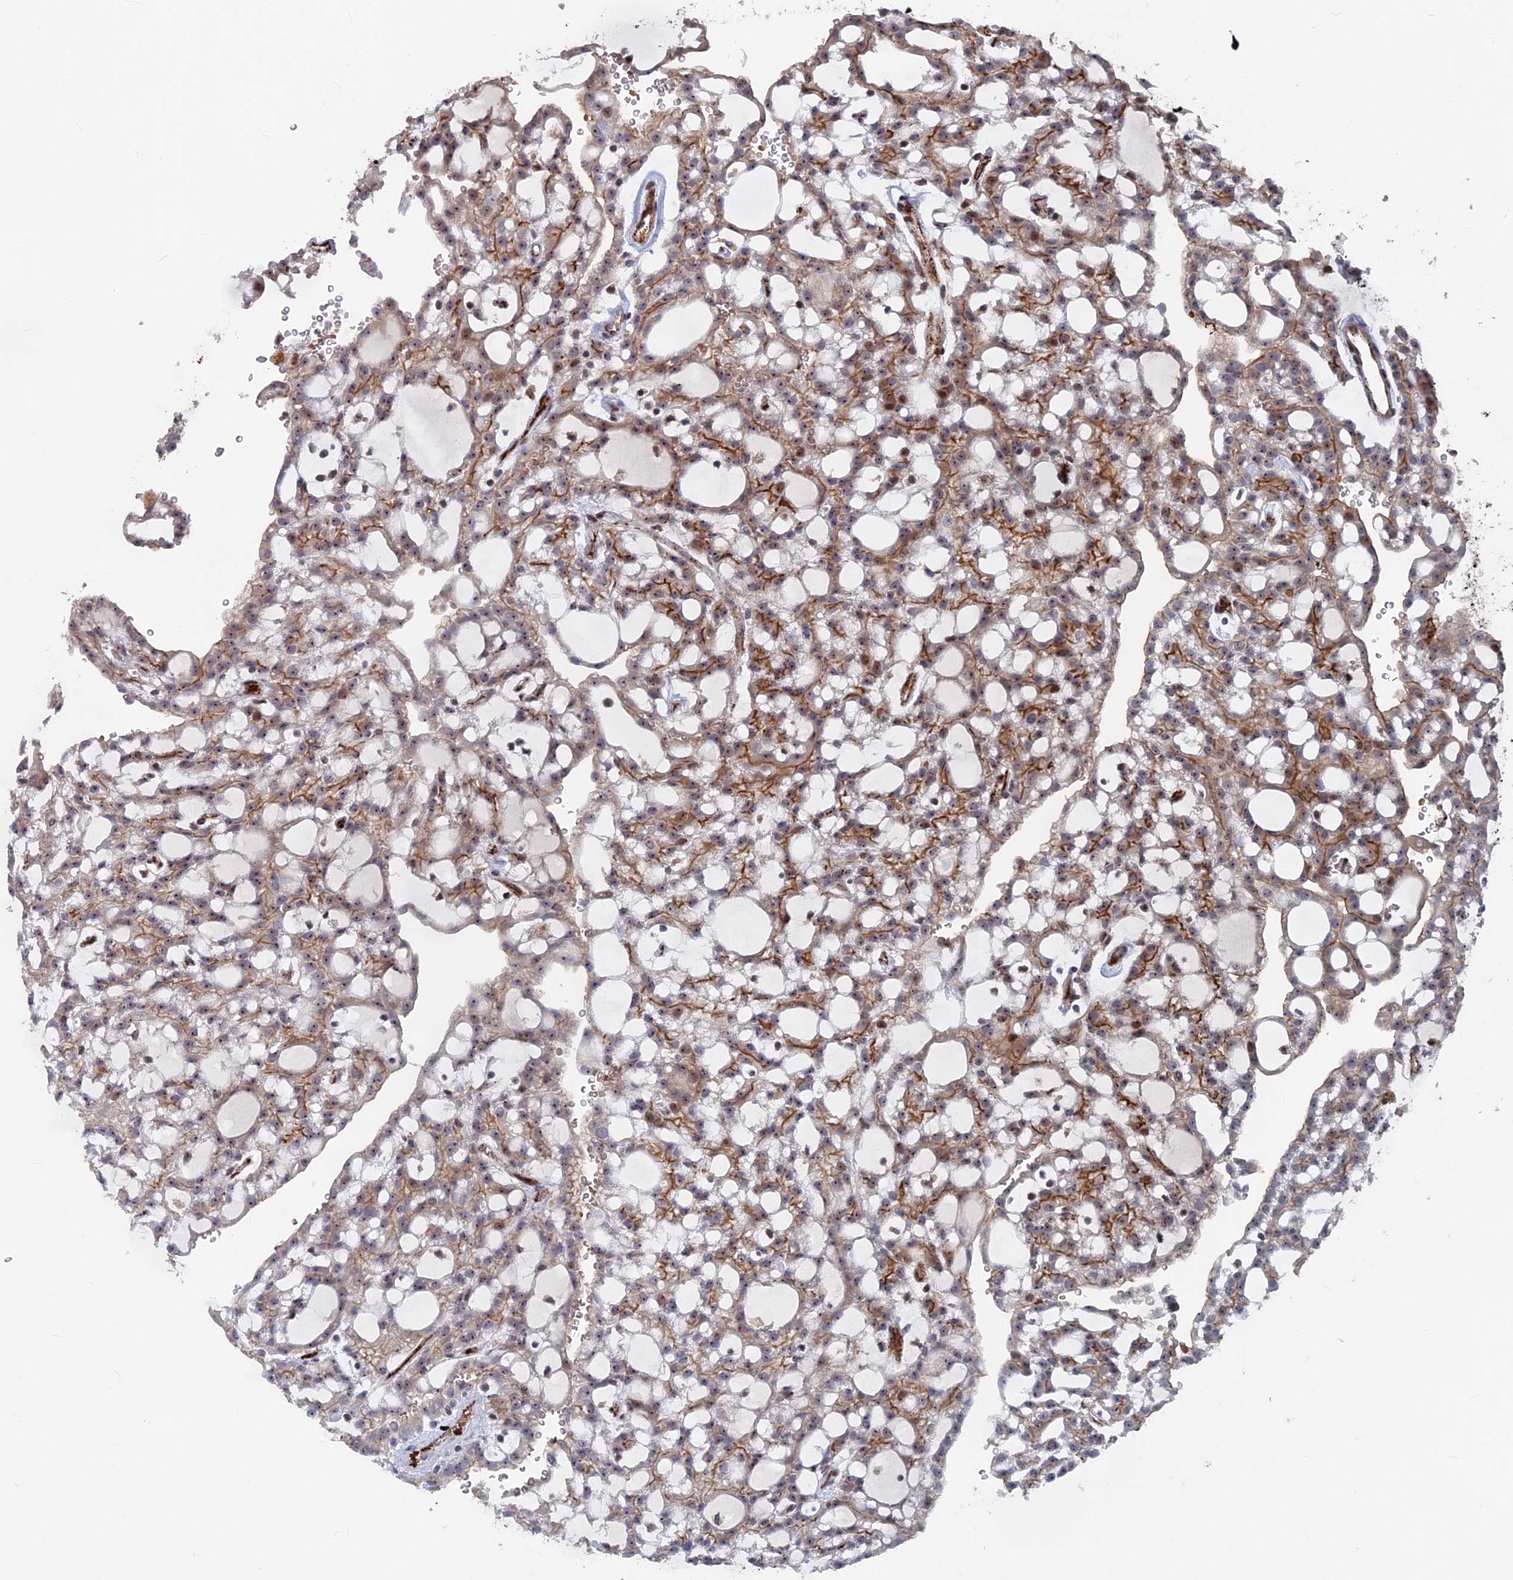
{"staining": {"intensity": "moderate", "quantity": "<25%", "location": "cytoplasmic/membranous"}, "tissue": "renal cancer", "cell_type": "Tumor cells", "image_type": "cancer", "snomed": [{"axis": "morphology", "description": "Adenocarcinoma, NOS"}, {"axis": "topography", "description": "Kidney"}], "caption": "Moderate cytoplasmic/membranous expression for a protein is appreciated in approximately <25% of tumor cells of renal cancer using IHC.", "gene": "SH3D21", "patient": {"sex": "male", "age": 63}}